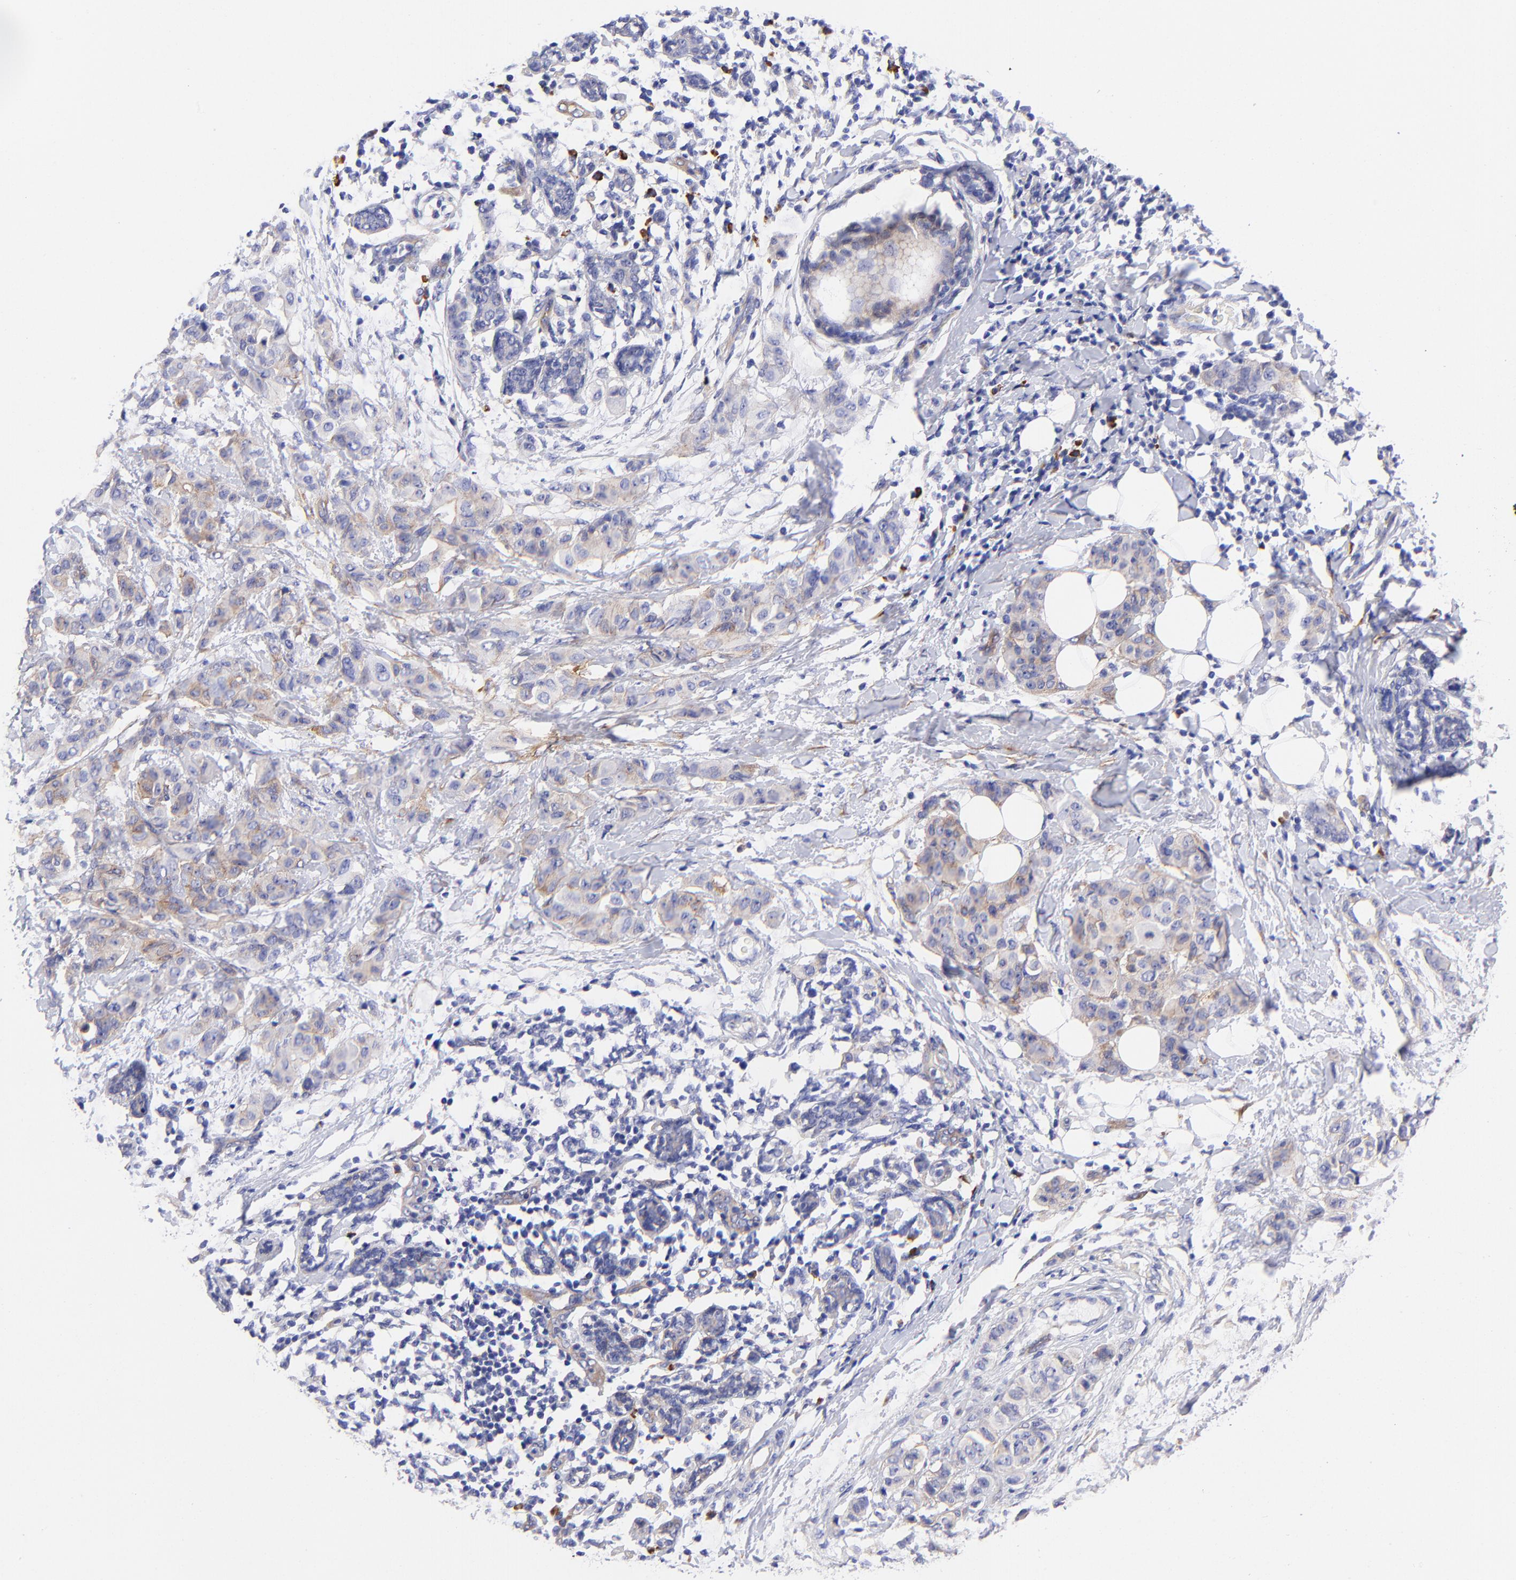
{"staining": {"intensity": "weak", "quantity": "<25%", "location": "cytoplasmic/membranous"}, "tissue": "breast cancer", "cell_type": "Tumor cells", "image_type": "cancer", "snomed": [{"axis": "morphology", "description": "Duct carcinoma"}, {"axis": "topography", "description": "Breast"}], "caption": "This histopathology image is of breast intraductal carcinoma stained with IHC to label a protein in brown with the nuclei are counter-stained blue. There is no positivity in tumor cells. (DAB immunohistochemistry with hematoxylin counter stain).", "gene": "PPFIBP1", "patient": {"sex": "female", "age": 40}}